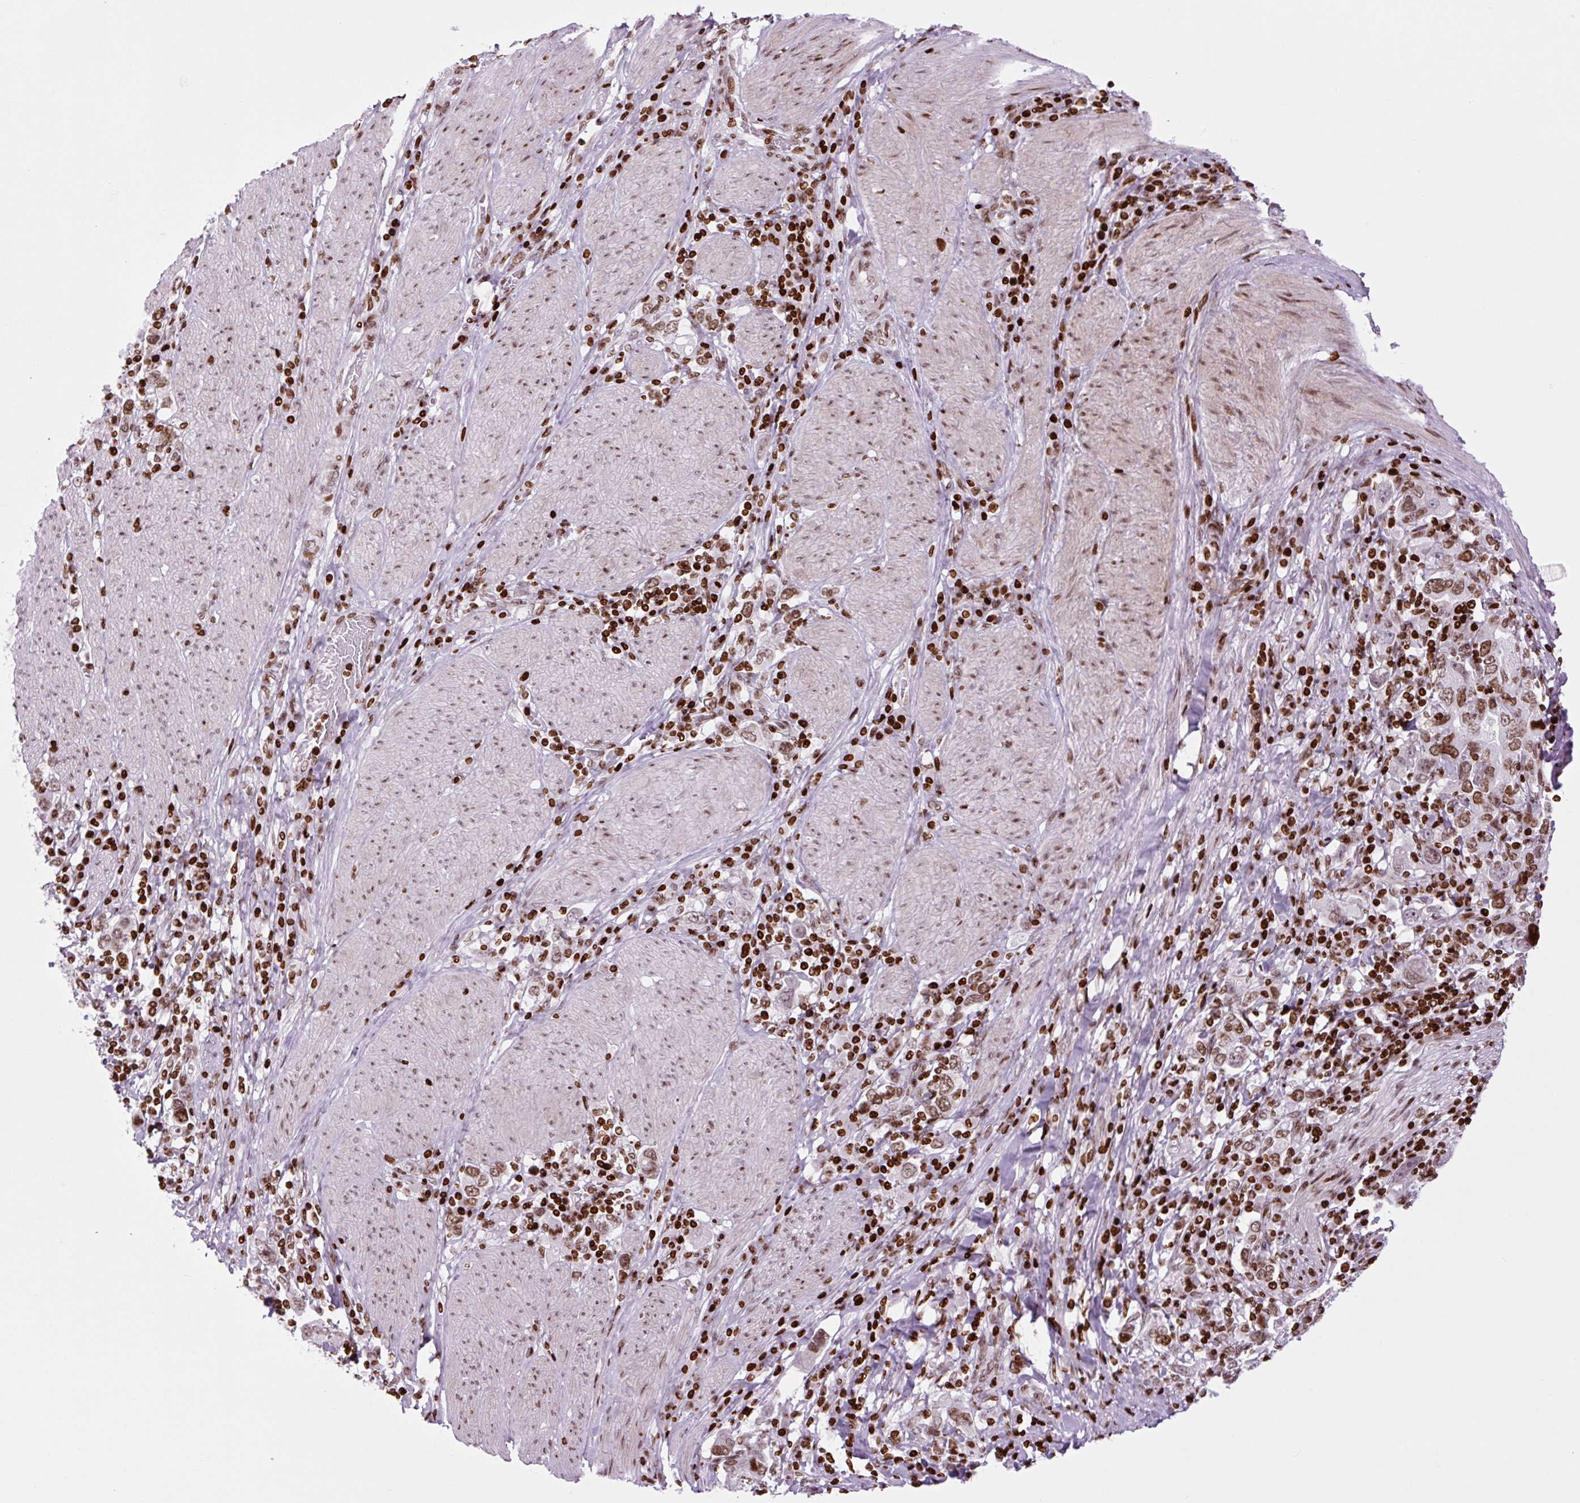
{"staining": {"intensity": "moderate", "quantity": ">75%", "location": "nuclear"}, "tissue": "stomach cancer", "cell_type": "Tumor cells", "image_type": "cancer", "snomed": [{"axis": "morphology", "description": "Adenocarcinoma, NOS"}, {"axis": "topography", "description": "Stomach, upper"}, {"axis": "topography", "description": "Stomach"}], "caption": "DAB (3,3'-diaminobenzidine) immunohistochemical staining of stomach adenocarcinoma demonstrates moderate nuclear protein positivity in about >75% of tumor cells.", "gene": "H1-3", "patient": {"sex": "male", "age": 62}}